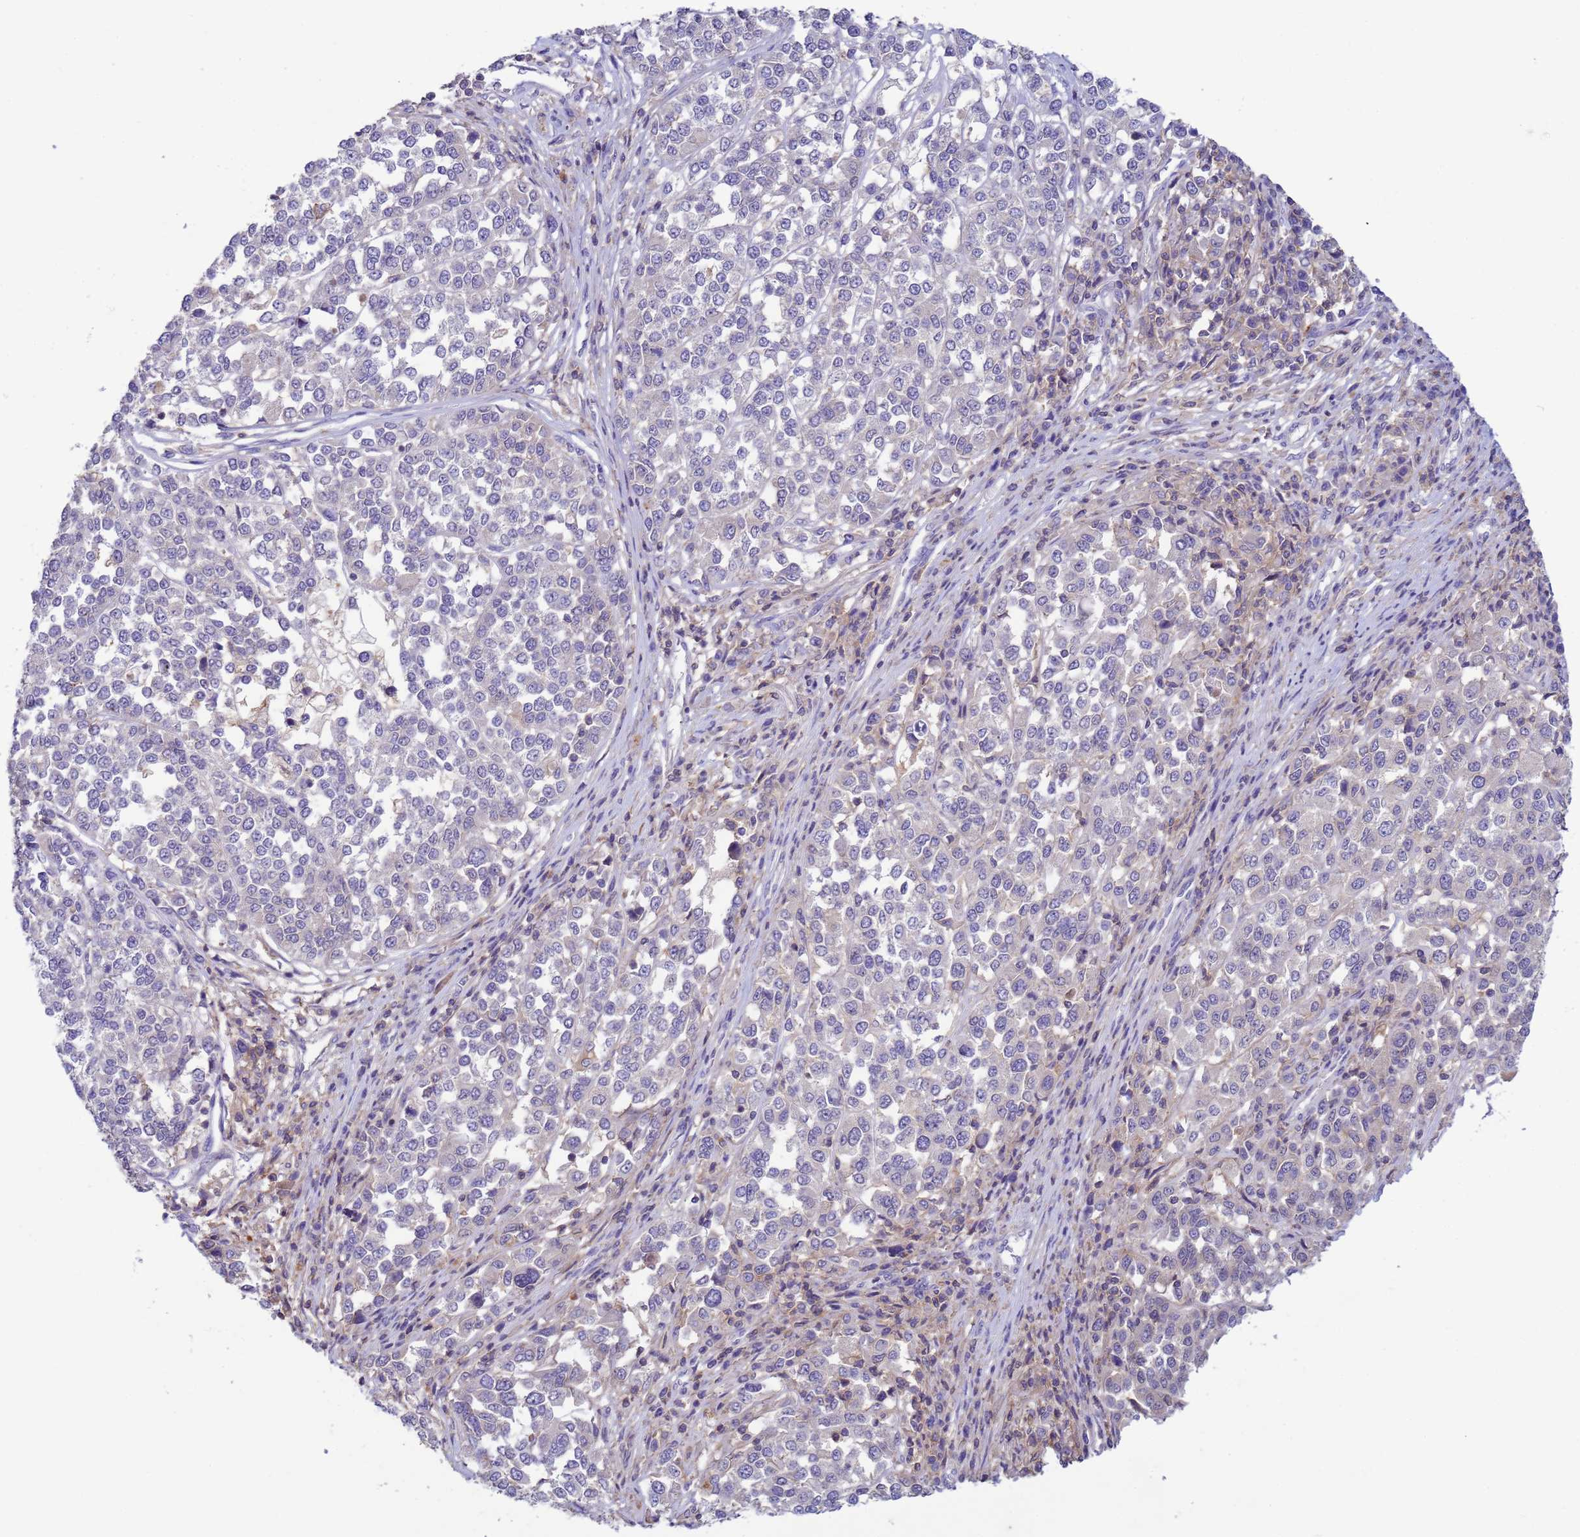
{"staining": {"intensity": "negative", "quantity": "none", "location": "none"}, "tissue": "melanoma", "cell_type": "Tumor cells", "image_type": "cancer", "snomed": [{"axis": "morphology", "description": "Malignant melanoma, Metastatic site"}, {"axis": "topography", "description": "Lymph node"}], "caption": "High magnification brightfield microscopy of melanoma stained with DAB (brown) and counterstained with hematoxylin (blue): tumor cells show no significant positivity.", "gene": "KLHL13", "patient": {"sex": "male", "age": 44}}